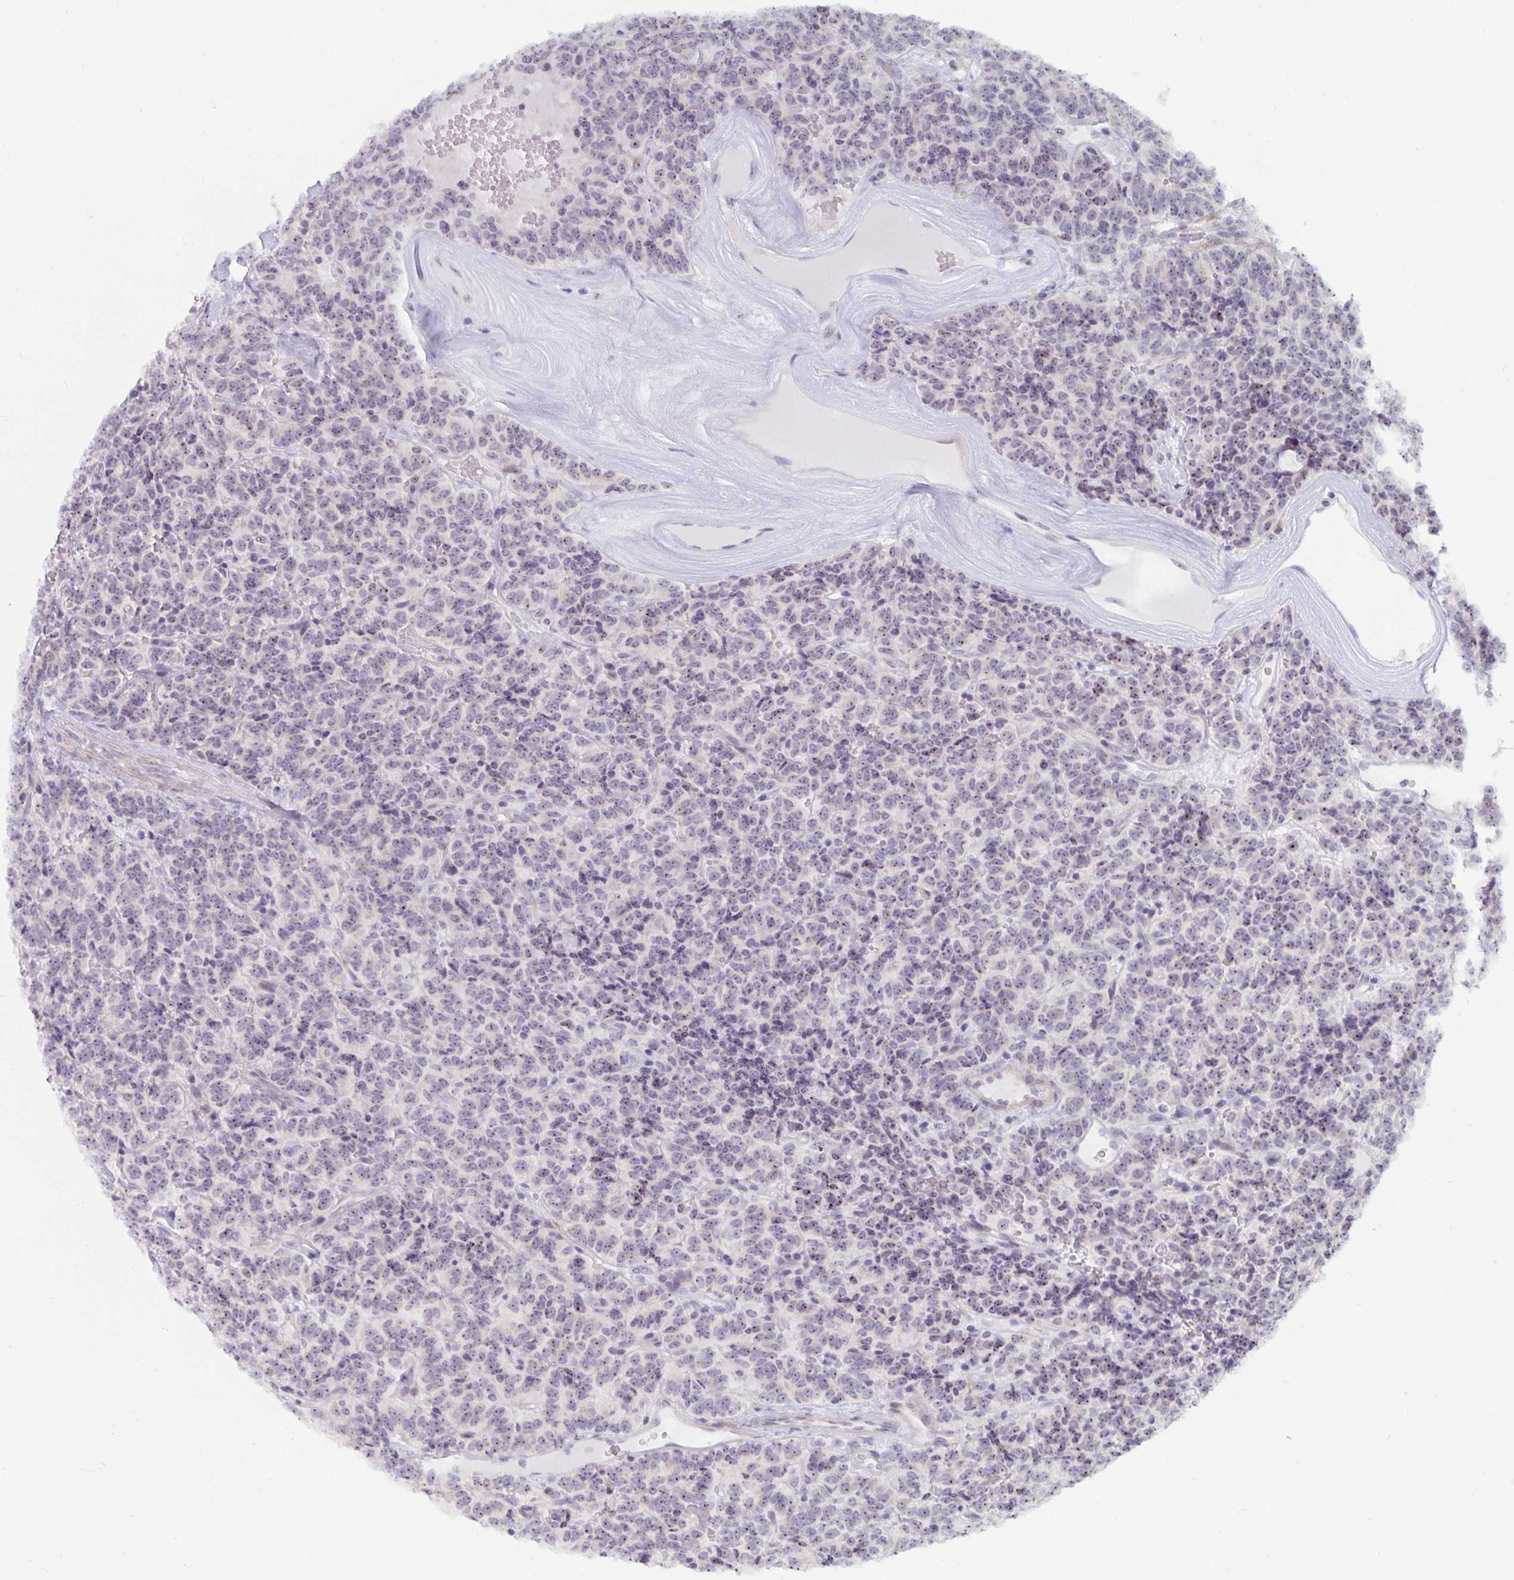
{"staining": {"intensity": "weak", "quantity": ">75%", "location": "nuclear"}, "tissue": "carcinoid", "cell_type": "Tumor cells", "image_type": "cancer", "snomed": [{"axis": "morphology", "description": "Carcinoid, malignant, NOS"}, {"axis": "topography", "description": "Pancreas"}], "caption": "The histopathology image exhibits a brown stain indicating the presence of a protein in the nuclear of tumor cells in carcinoid (malignant).", "gene": "NUP85", "patient": {"sex": "male", "age": 36}}